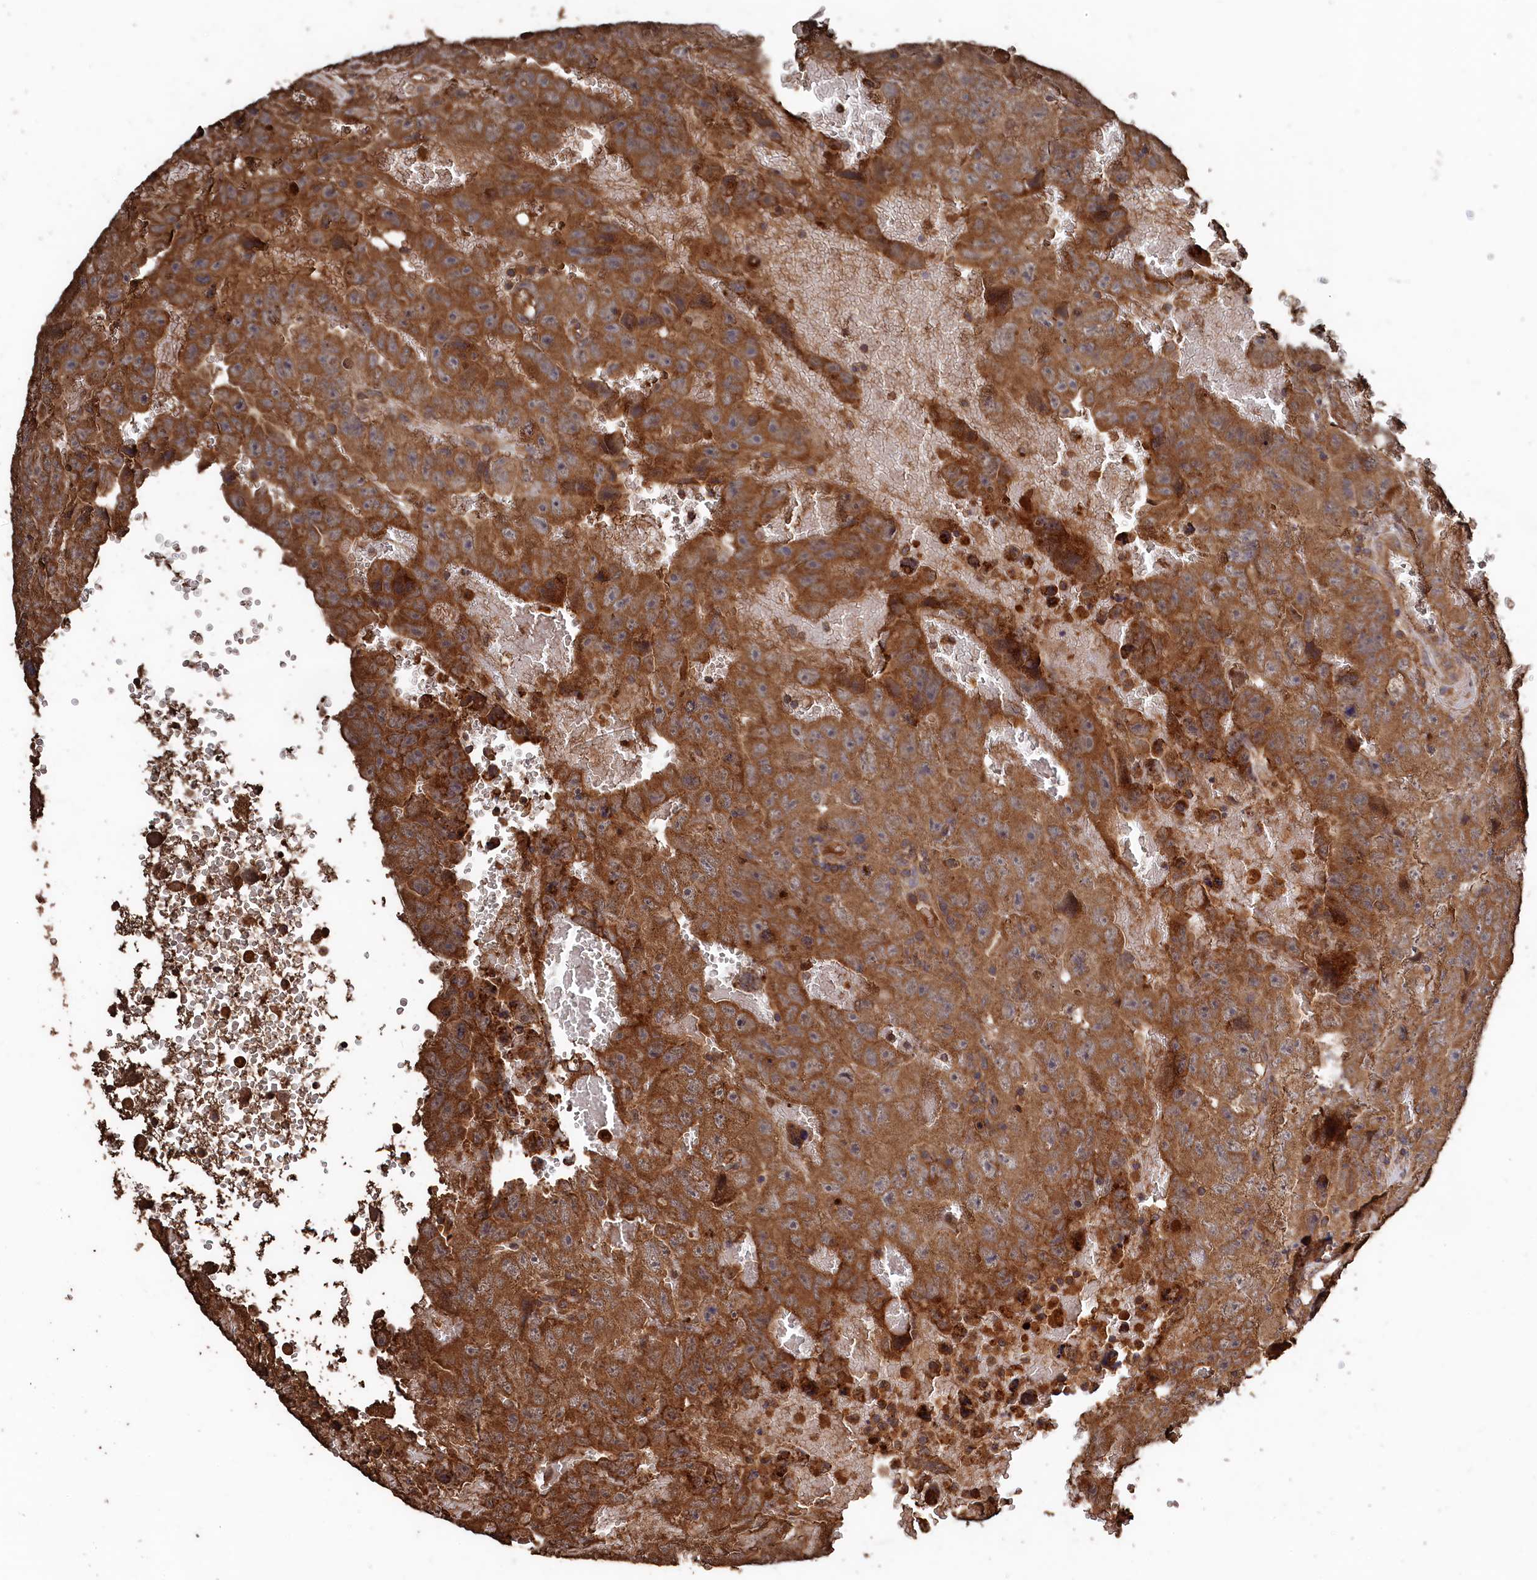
{"staining": {"intensity": "moderate", "quantity": ">75%", "location": "cytoplasmic/membranous"}, "tissue": "testis cancer", "cell_type": "Tumor cells", "image_type": "cancer", "snomed": [{"axis": "morphology", "description": "Carcinoma, Embryonal, NOS"}, {"axis": "topography", "description": "Testis"}], "caption": "An image showing moderate cytoplasmic/membranous expression in about >75% of tumor cells in testis cancer, as visualized by brown immunohistochemical staining.", "gene": "SNX33", "patient": {"sex": "male", "age": 45}}